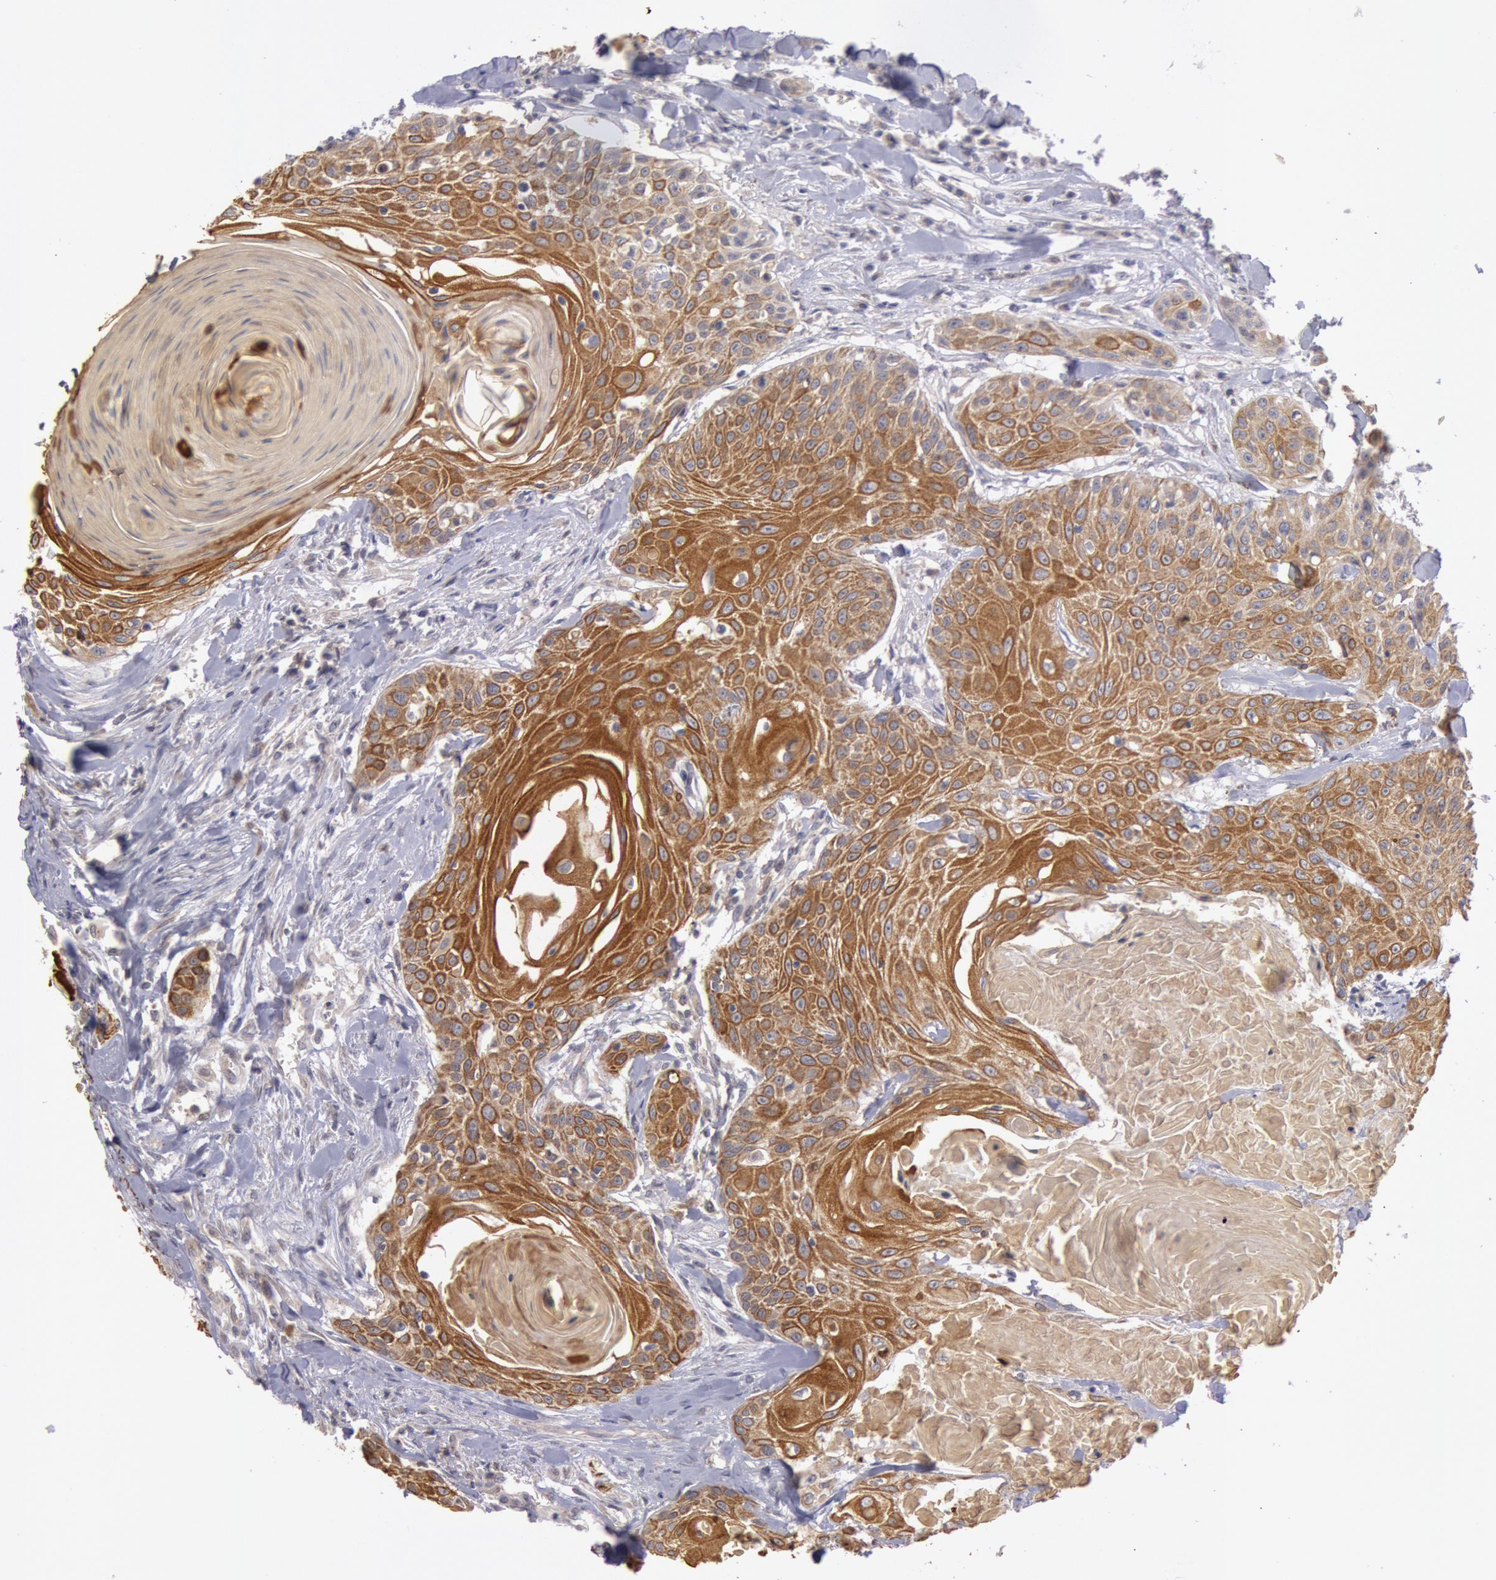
{"staining": {"intensity": "strong", "quantity": ">75%", "location": "cytoplasmic/membranous"}, "tissue": "head and neck cancer", "cell_type": "Tumor cells", "image_type": "cancer", "snomed": [{"axis": "morphology", "description": "Squamous cell carcinoma, NOS"}, {"axis": "morphology", "description": "Squamous cell carcinoma, metastatic, NOS"}, {"axis": "topography", "description": "Lymph node"}, {"axis": "topography", "description": "Salivary gland"}, {"axis": "topography", "description": "Head-Neck"}], "caption": "A photomicrograph of head and neck cancer (metastatic squamous cell carcinoma) stained for a protein reveals strong cytoplasmic/membranous brown staining in tumor cells. The protein of interest is stained brown, and the nuclei are stained in blue (DAB IHC with brightfield microscopy, high magnification).", "gene": "PLA2G6", "patient": {"sex": "female", "age": 74}}